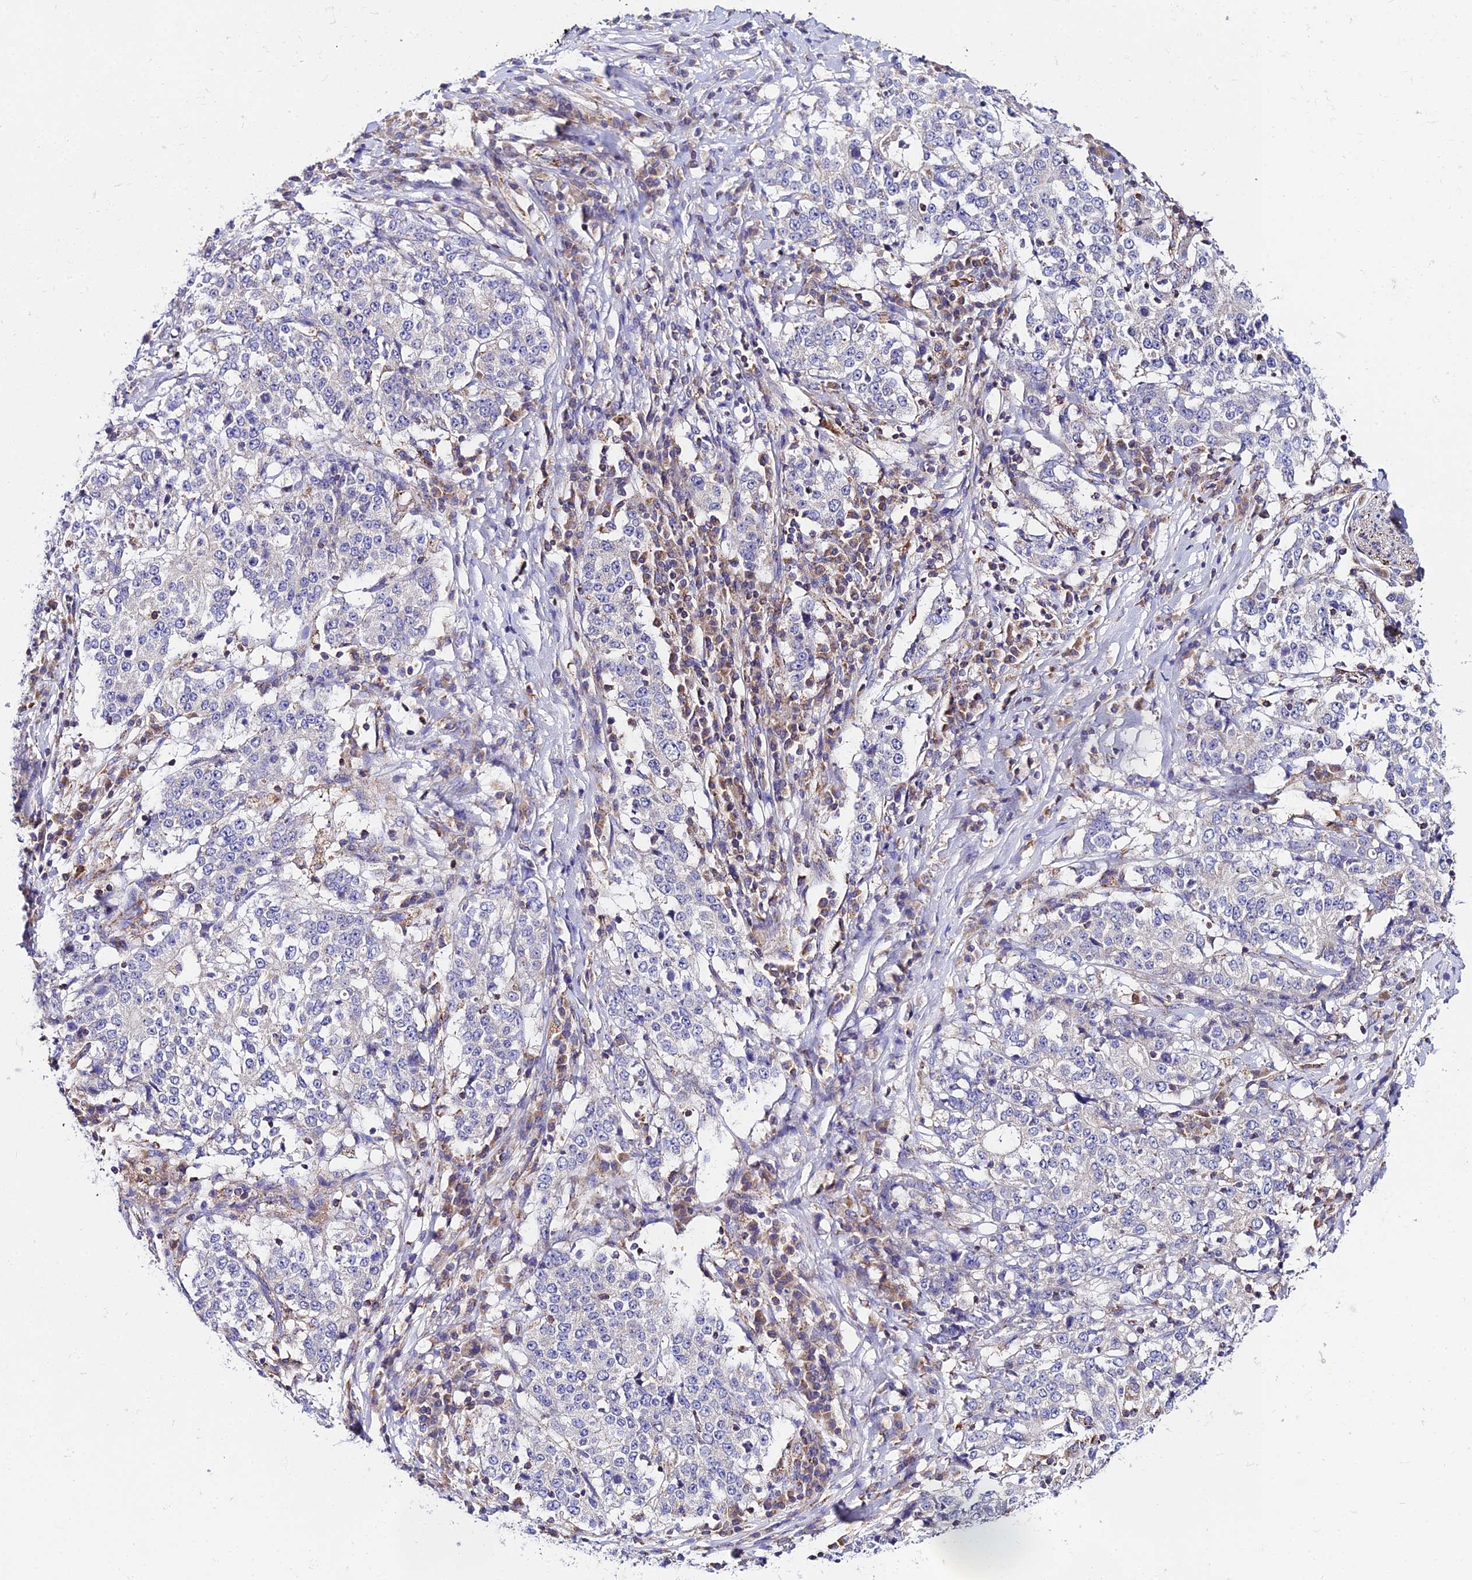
{"staining": {"intensity": "negative", "quantity": "none", "location": "none"}, "tissue": "stomach cancer", "cell_type": "Tumor cells", "image_type": "cancer", "snomed": [{"axis": "morphology", "description": "Adenocarcinoma, NOS"}, {"axis": "topography", "description": "Stomach"}], "caption": "There is no significant staining in tumor cells of adenocarcinoma (stomach).", "gene": "NIPSNAP3A", "patient": {"sex": "male", "age": 59}}